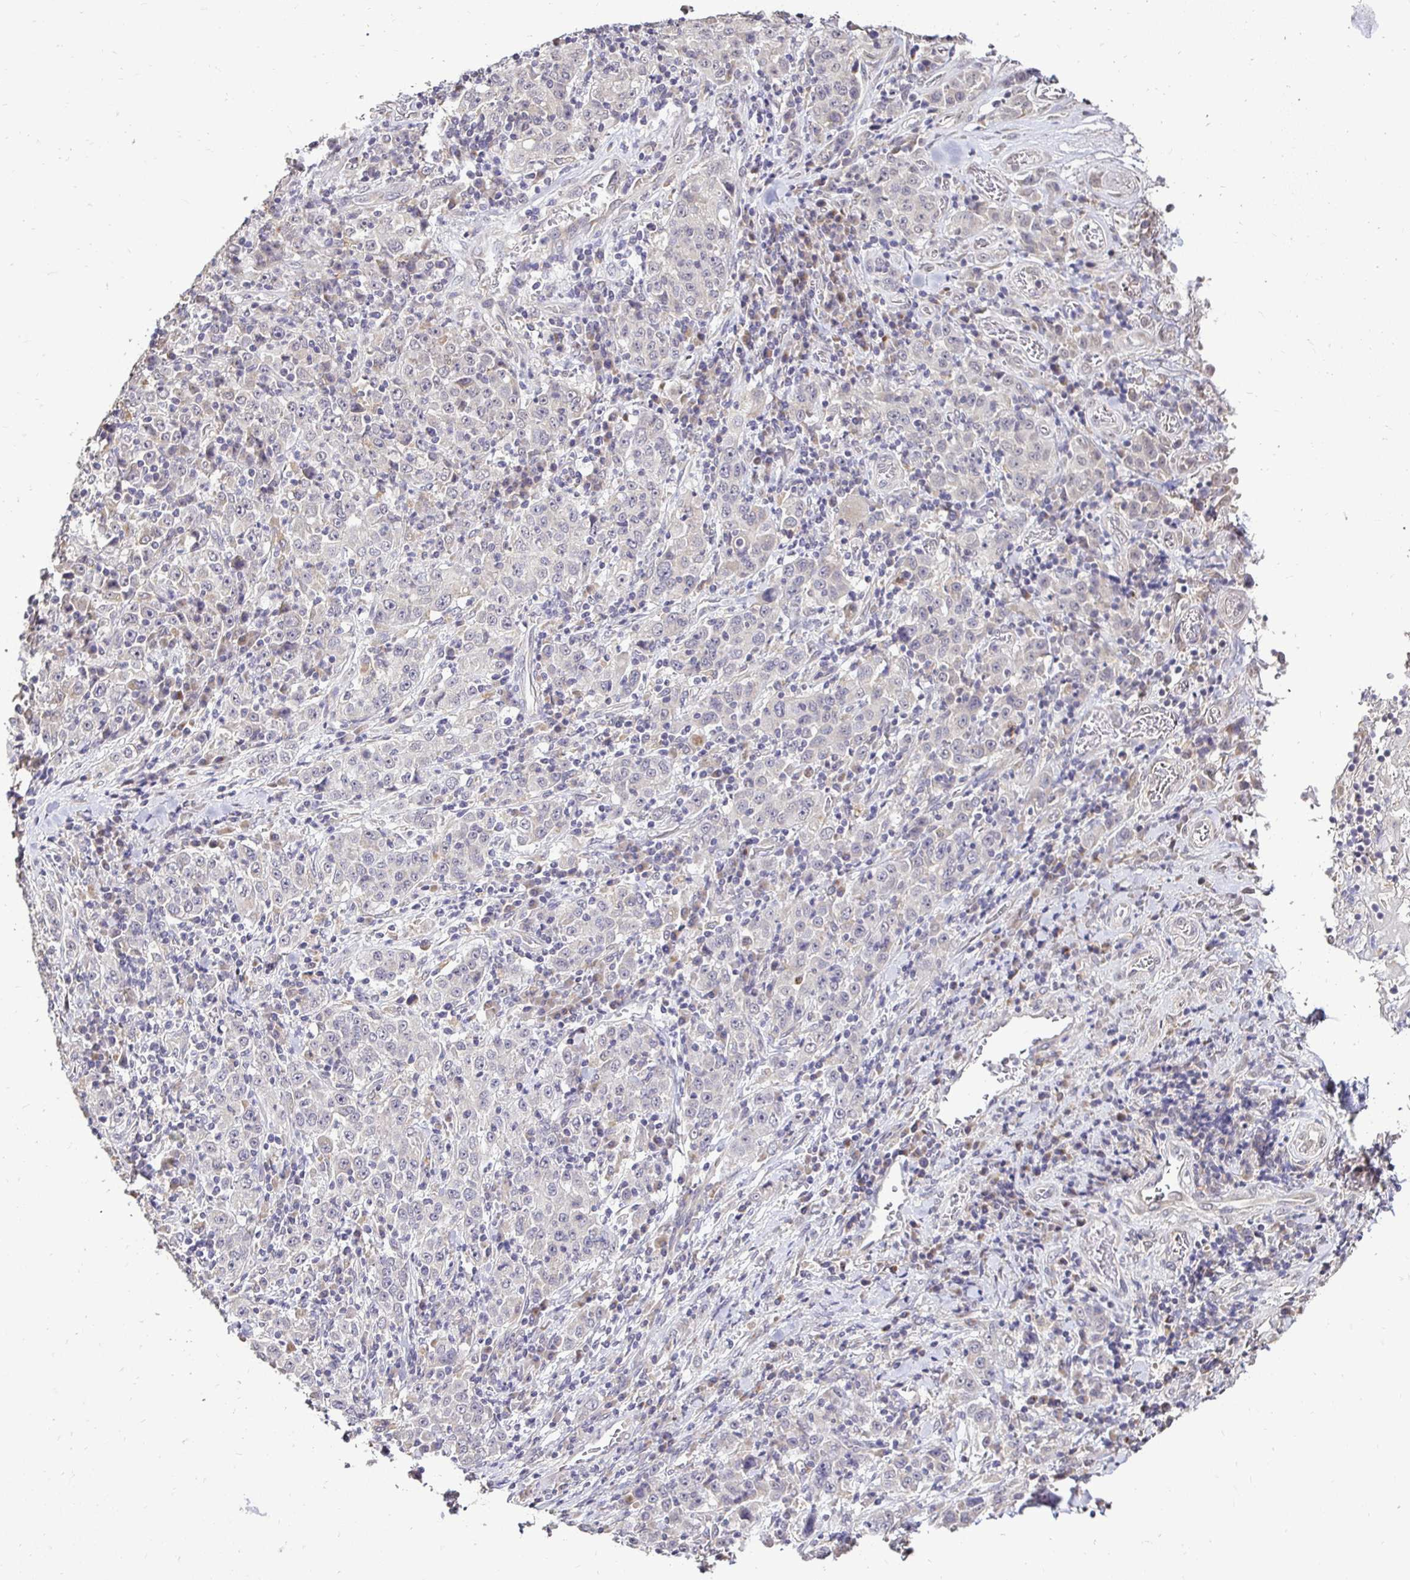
{"staining": {"intensity": "negative", "quantity": "none", "location": "none"}, "tissue": "stomach cancer", "cell_type": "Tumor cells", "image_type": "cancer", "snomed": [{"axis": "morphology", "description": "Normal tissue, NOS"}, {"axis": "morphology", "description": "Adenocarcinoma, NOS"}, {"axis": "topography", "description": "Stomach, upper"}, {"axis": "topography", "description": "Stomach"}], "caption": "The micrograph reveals no staining of tumor cells in stomach adenocarcinoma. (DAB immunohistochemistry (IHC), high magnification).", "gene": "RHEBL1", "patient": {"sex": "male", "age": 59}}